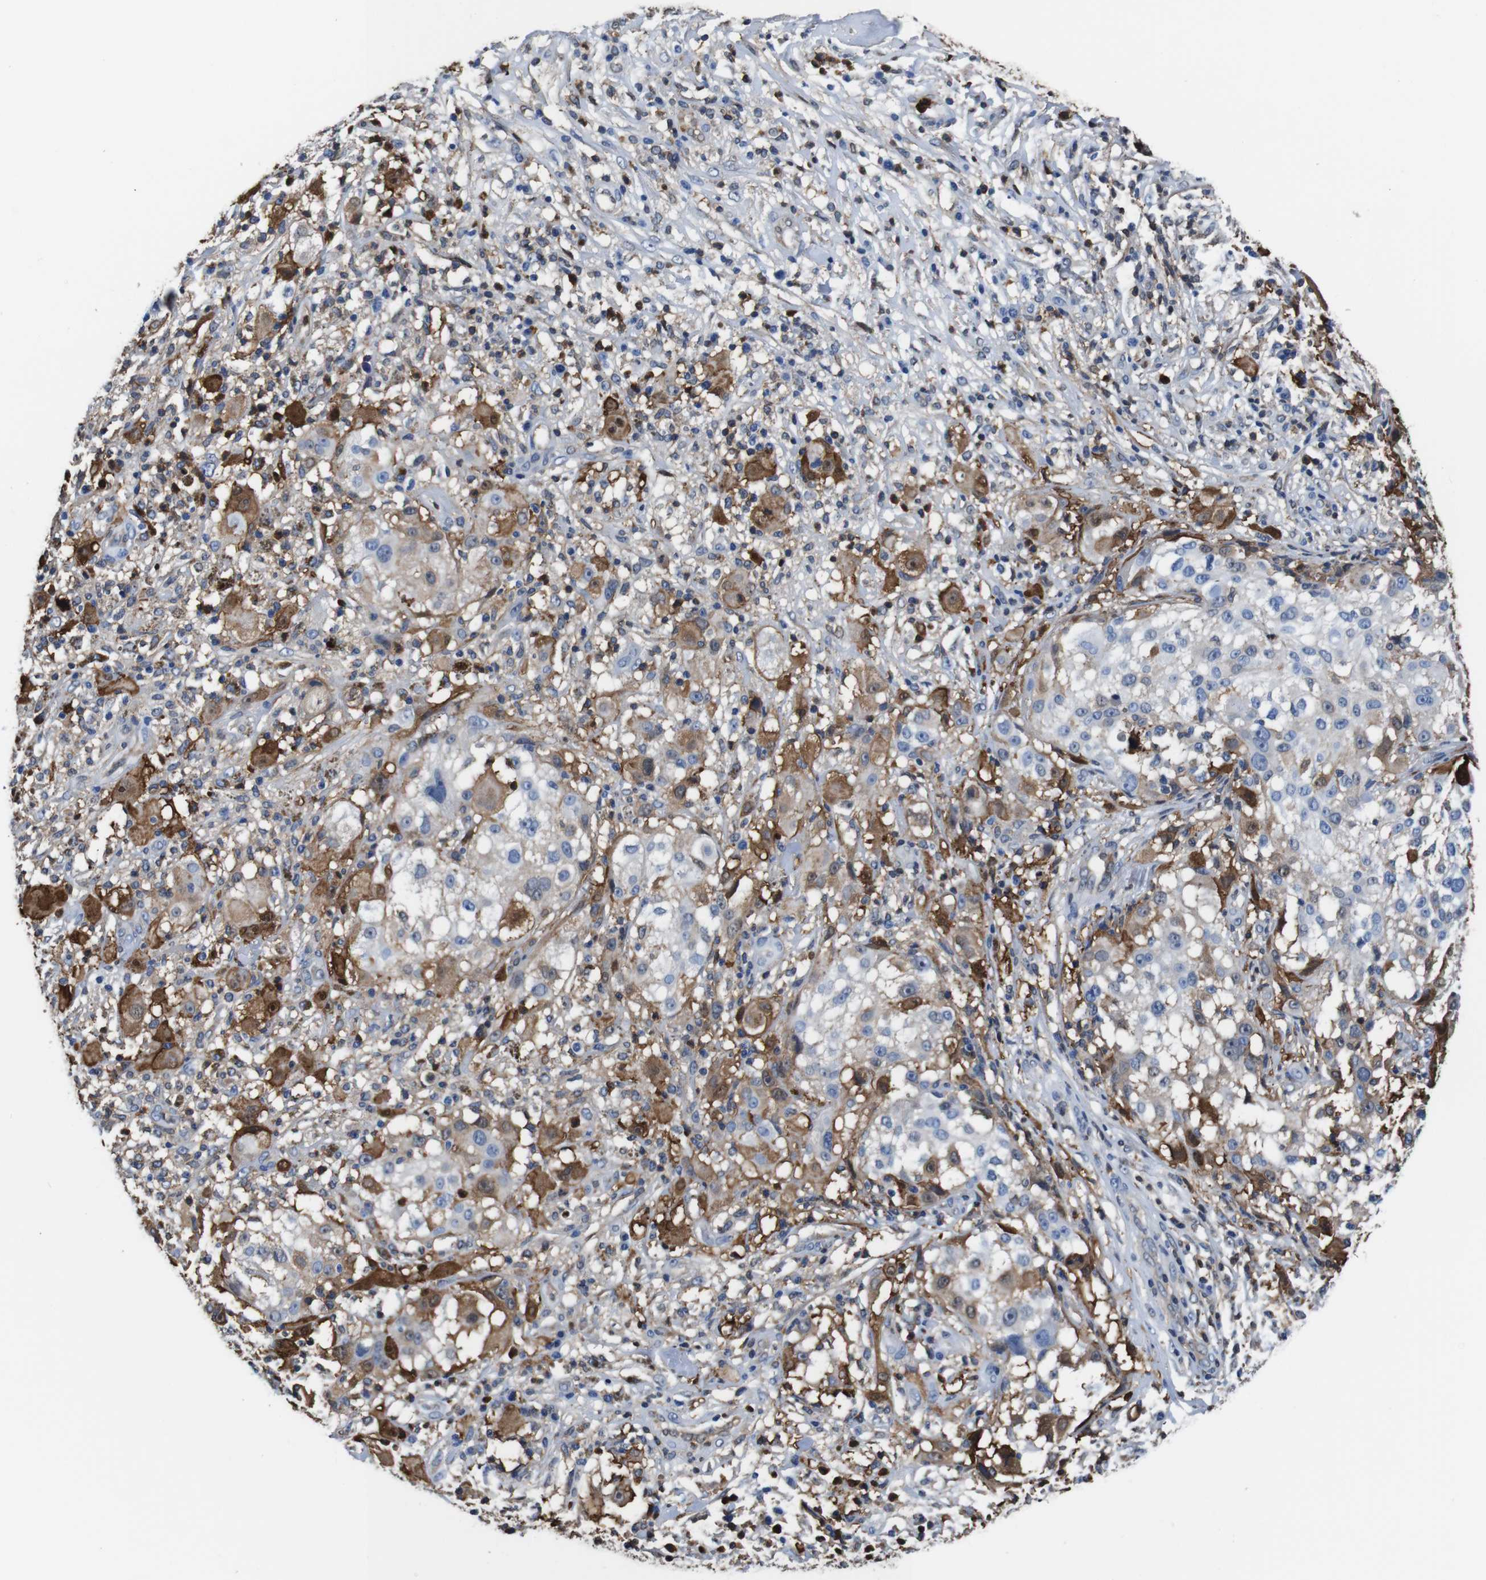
{"staining": {"intensity": "moderate", "quantity": "<25%", "location": "cytoplasmic/membranous"}, "tissue": "melanoma", "cell_type": "Tumor cells", "image_type": "cancer", "snomed": [{"axis": "morphology", "description": "Necrosis, NOS"}, {"axis": "morphology", "description": "Malignant melanoma, NOS"}, {"axis": "topography", "description": "Skin"}], "caption": "Immunohistochemical staining of malignant melanoma demonstrates low levels of moderate cytoplasmic/membranous expression in about <25% of tumor cells.", "gene": "ANXA1", "patient": {"sex": "female", "age": 87}}